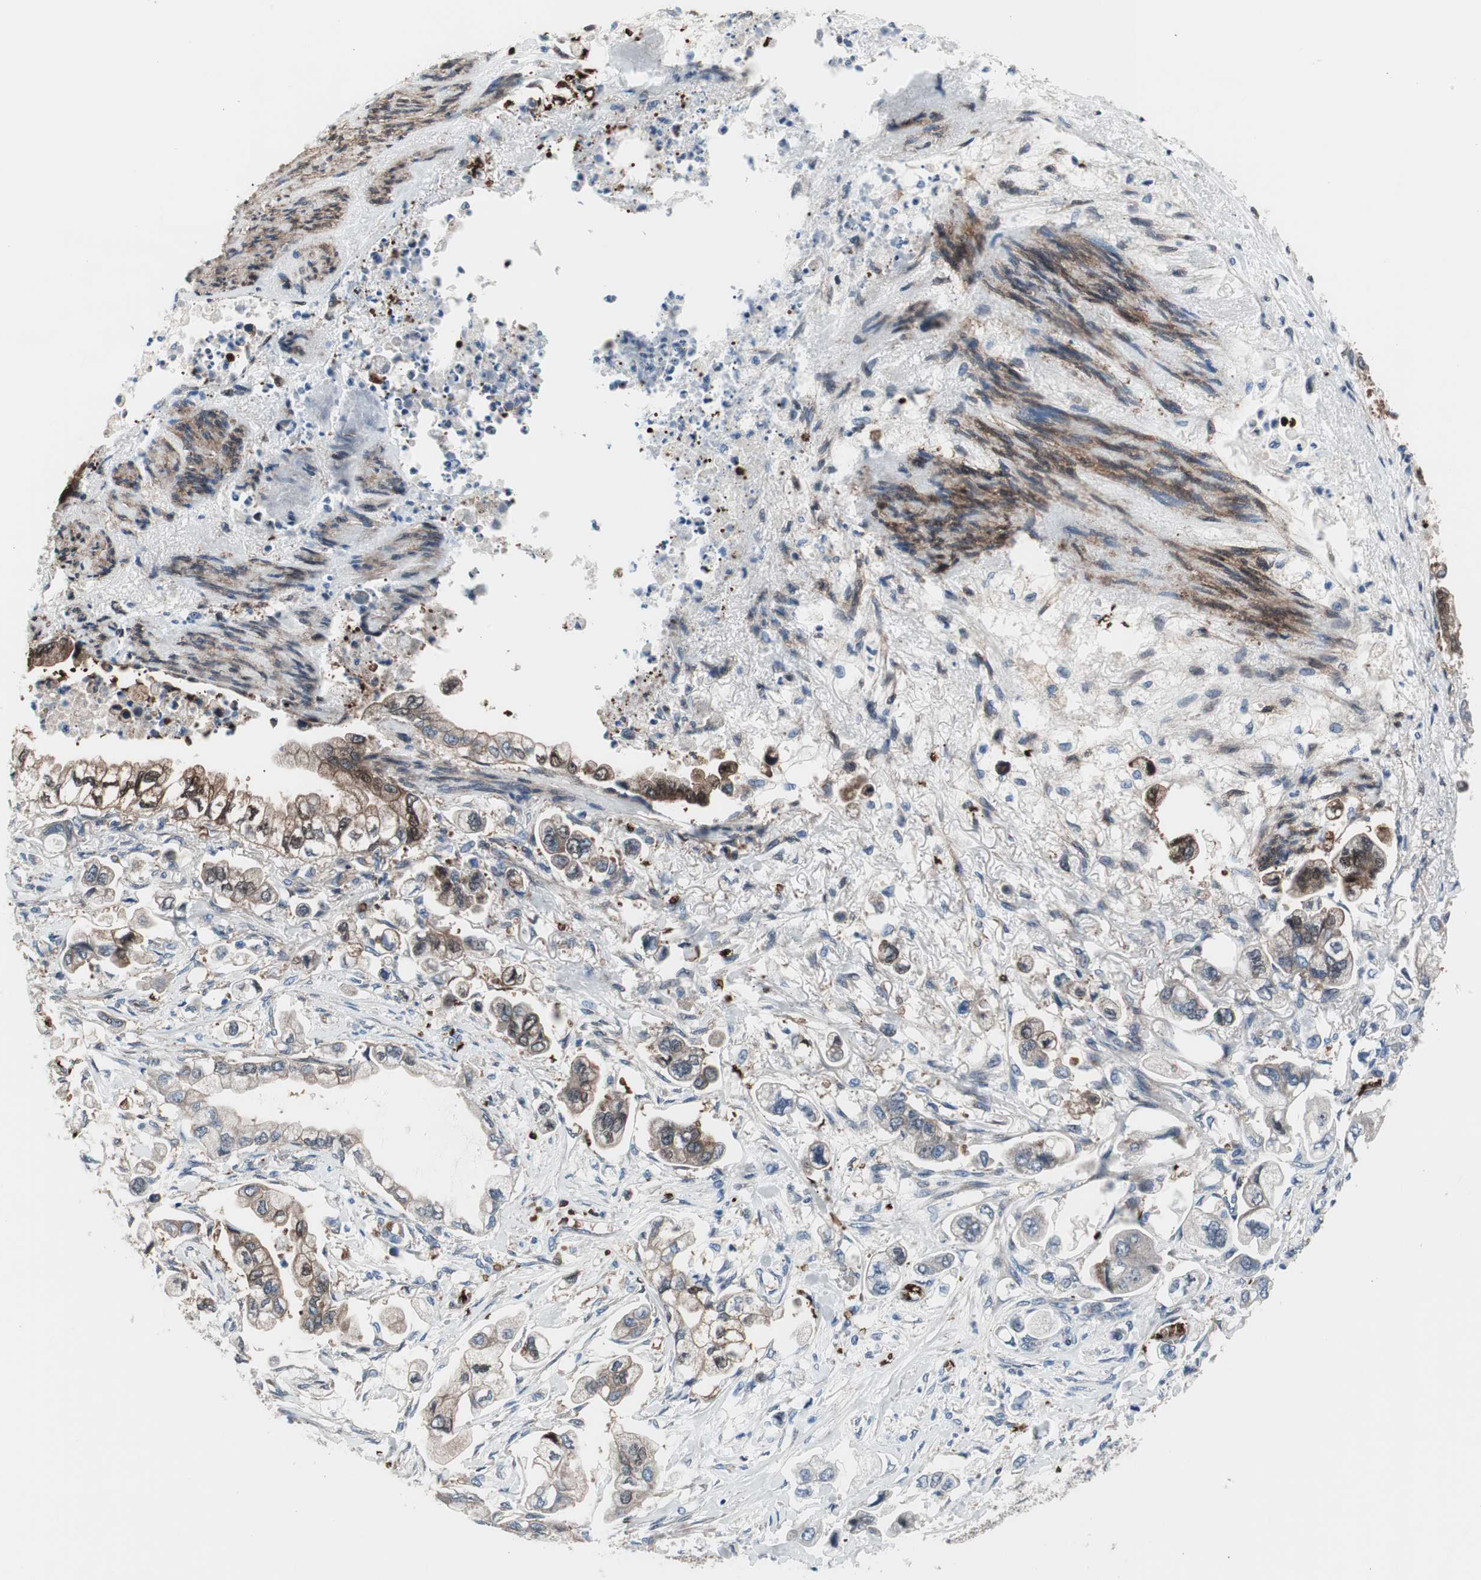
{"staining": {"intensity": "moderate", "quantity": ">75%", "location": "cytoplasmic/membranous"}, "tissue": "stomach cancer", "cell_type": "Tumor cells", "image_type": "cancer", "snomed": [{"axis": "morphology", "description": "Adenocarcinoma, NOS"}, {"axis": "topography", "description": "Stomach"}], "caption": "The immunohistochemical stain highlights moderate cytoplasmic/membranous staining in tumor cells of stomach cancer tissue.", "gene": "PRDX2", "patient": {"sex": "male", "age": 62}}